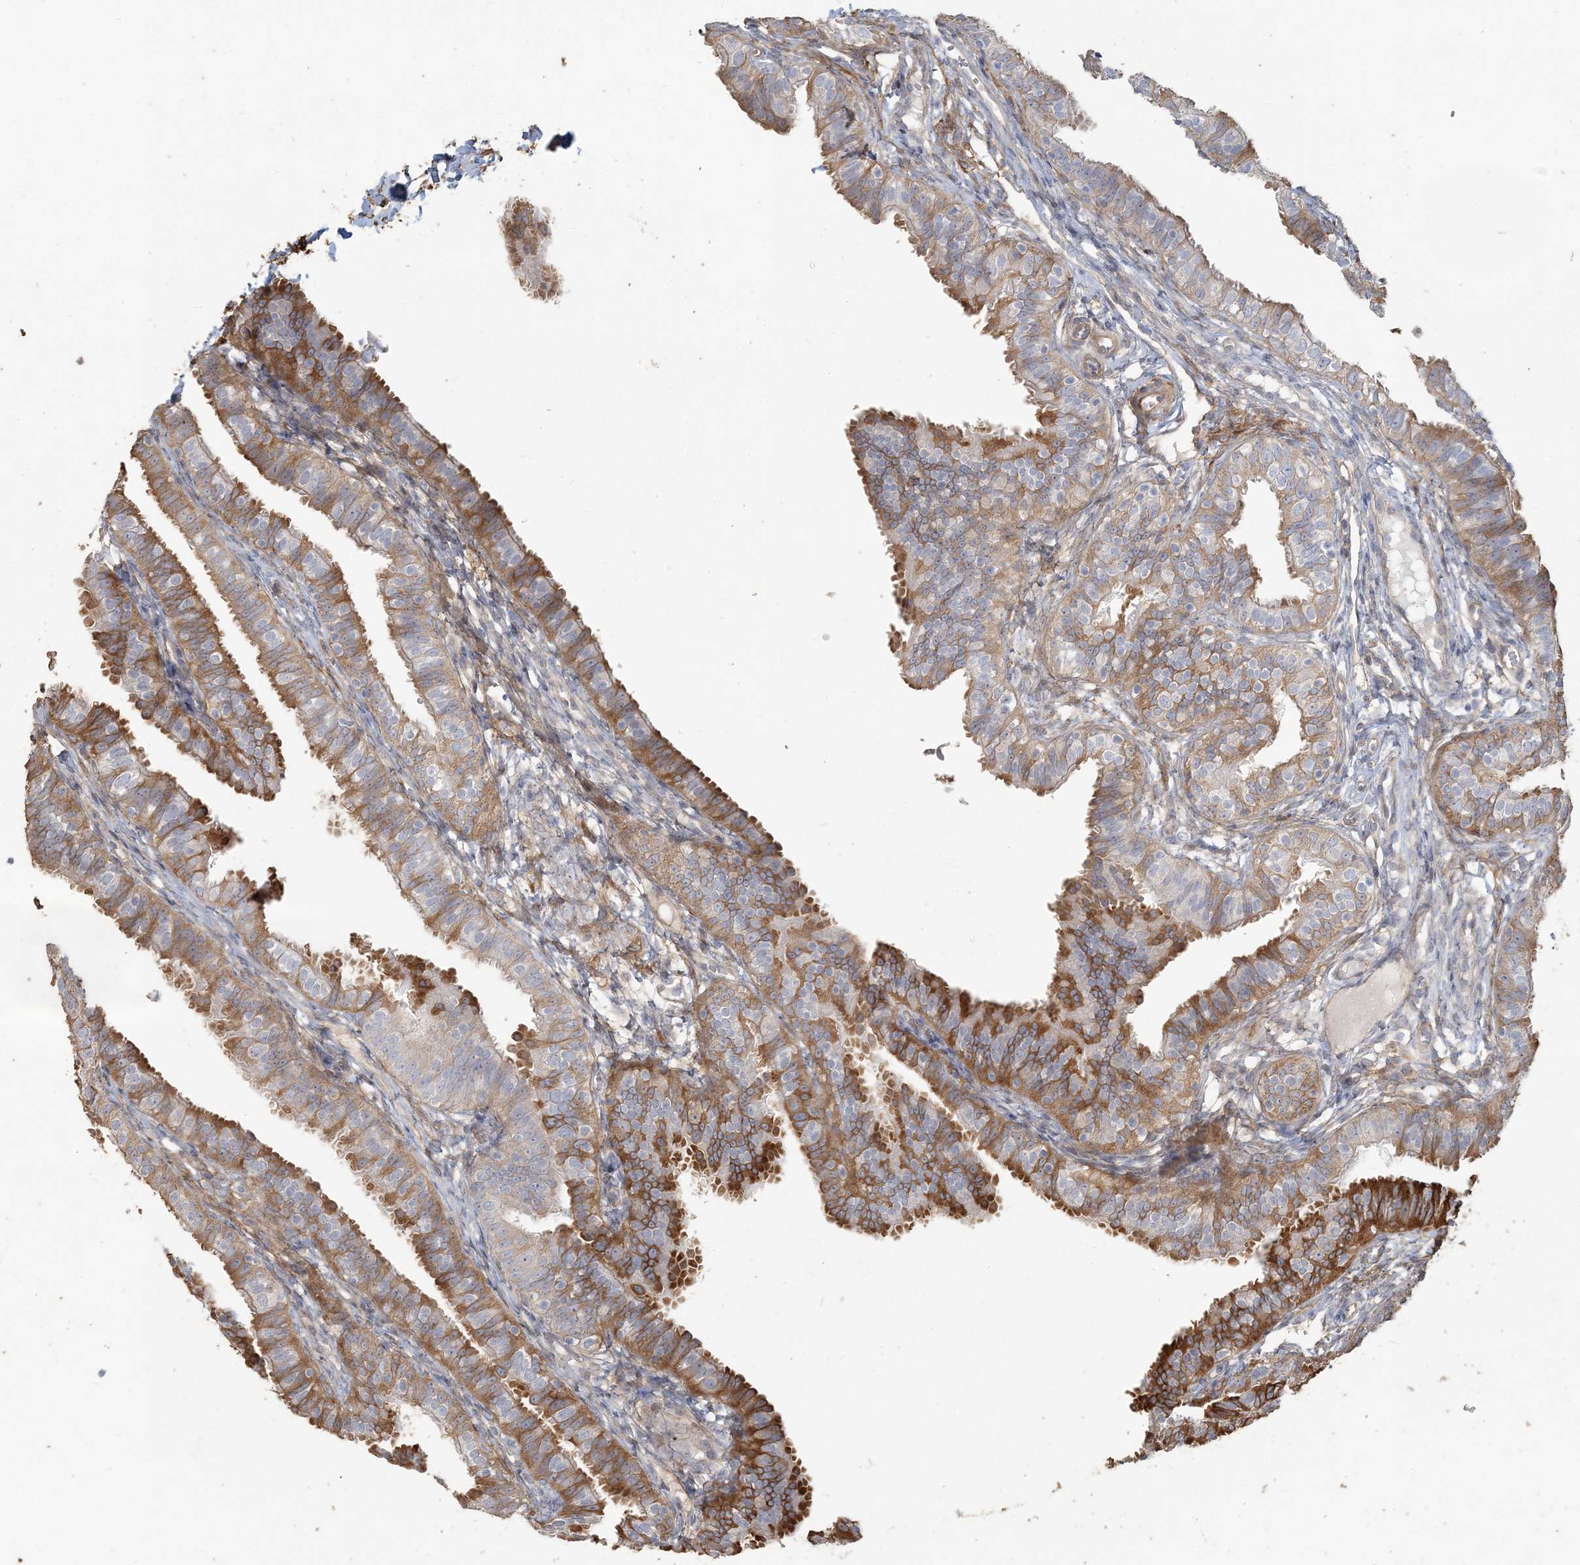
{"staining": {"intensity": "moderate", "quantity": "25%-75%", "location": "cytoplasmic/membranous"}, "tissue": "fallopian tube", "cell_type": "Glandular cells", "image_type": "normal", "snomed": [{"axis": "morphology", "description": "Normal tissue, NOS"}, {"axis": "topography", "description": "Fallopian tube"}], "caption": "Immunohistochemical staining of unremarkable fallopian tube displays 25%-75% levels of moderate cytoplasmic/membranous protein staining in about 25%-75% of glandular cells.", "gene": "RNF145", "patient": {"sex": "female", "age": 35}}